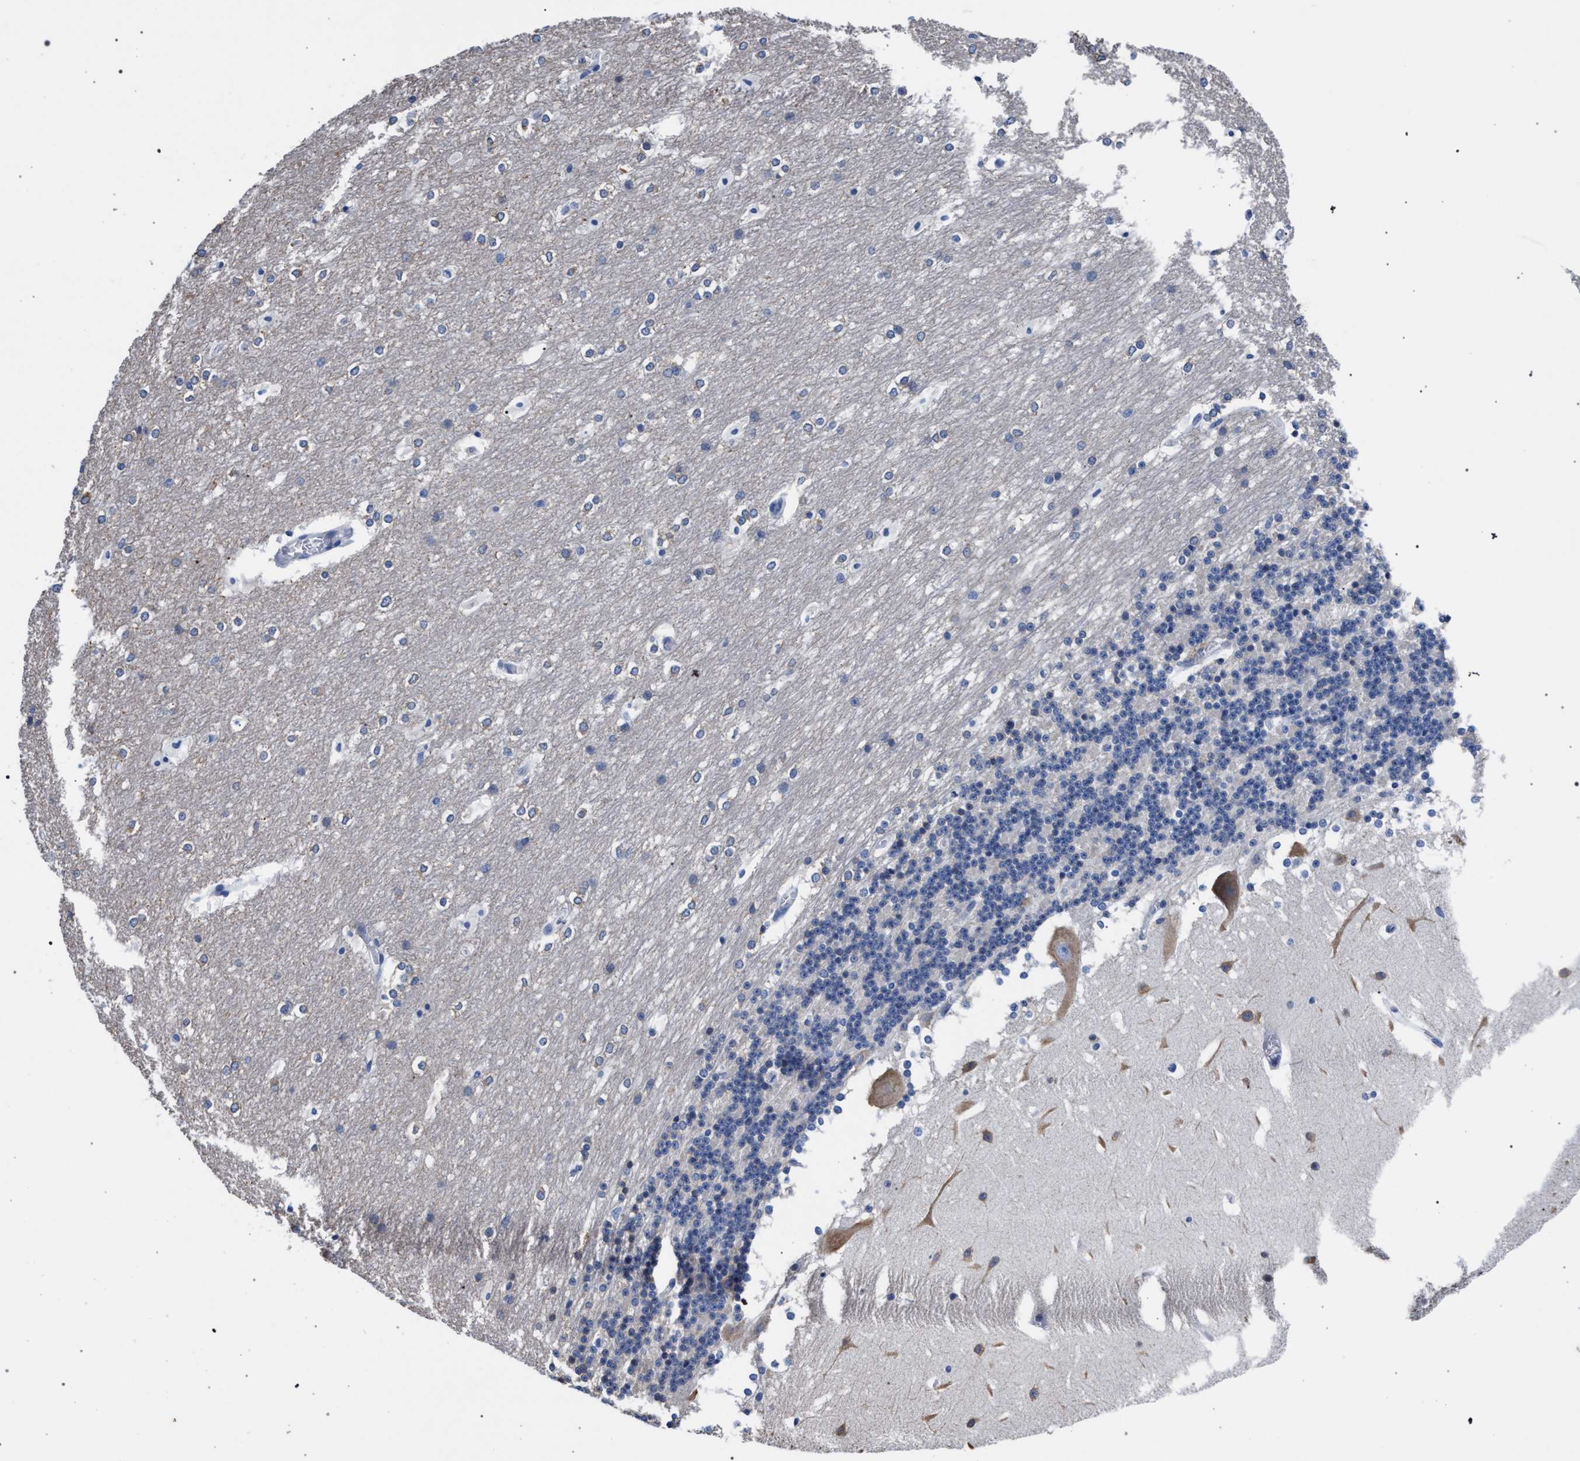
{"staining": {"intensity": "negative", "quantity": "none", "location": "none"}, "tissue": "cerebellum", "cell_type": "Cells in granular layer", "image_type": "normal", "snomed": [{"axis": "morphology", "description": "Normal tissue, NOS"}, {"axis": "topography", "description": "Cerebellum"}], "caption": "Protein analysis of benign cerebellum reveals no significant staining in cells in granular layer.", "gene": "AKAP4", "patient": {"sex": "female", "age": 19}}